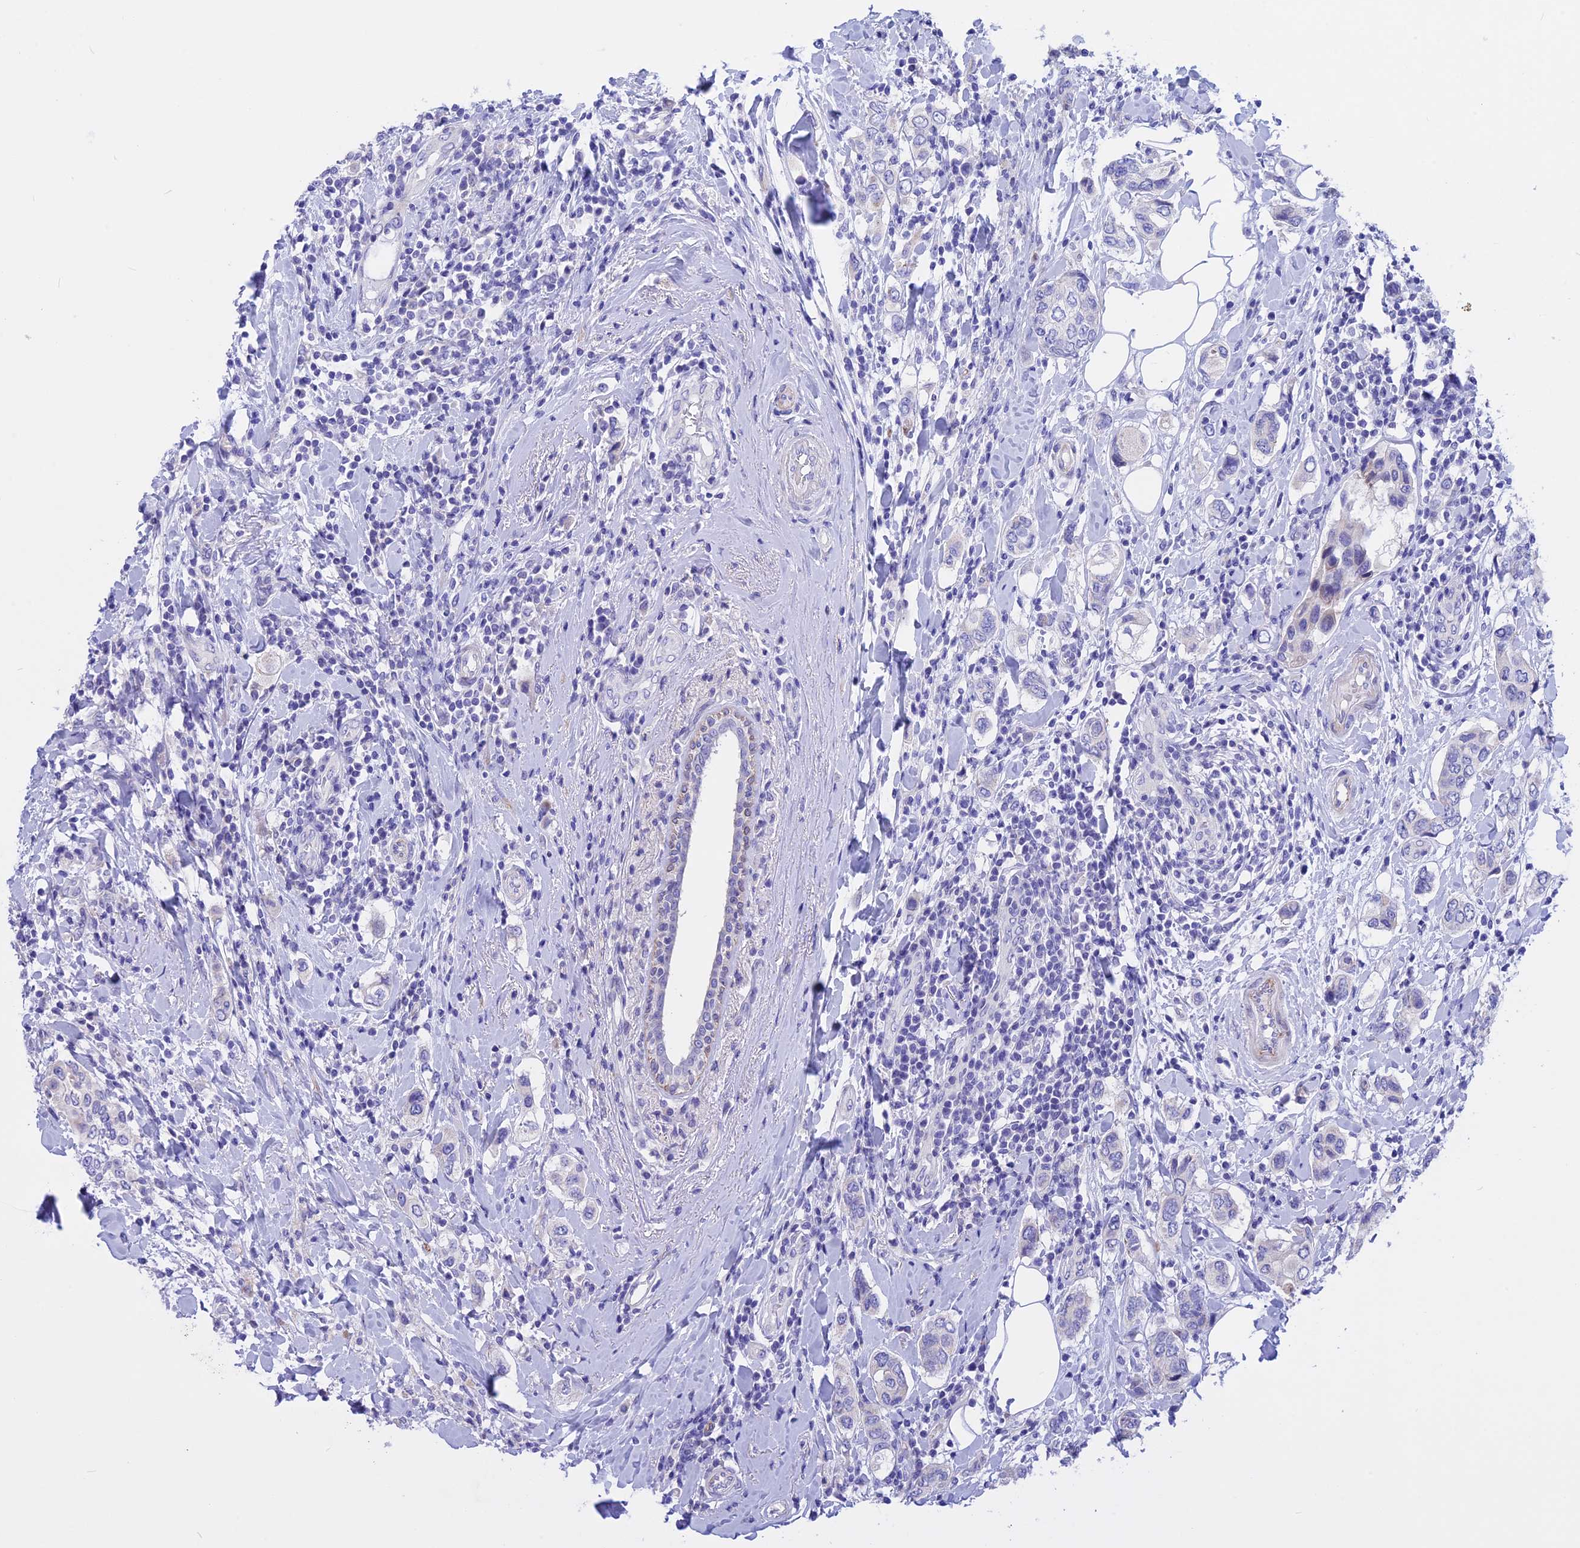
{"staining": {"intensity": "negative", "quantity": "none", "location": "none"}, "tissue": "breast cancer", "cell_type": "Tumor cells", "image_type": "cancer", "snomed": [{"axis": "morphology", "description": "Lobular carcinoma"}, {"axis": "topography", "description": "Breast"}], "caption": "A micrograph of breast cancer (lobular carcinoma) stained for a protein displays no brown staining in tumor cells.", "gene": "TMEM138", "patient": {"sex": "female", "age": 51}}